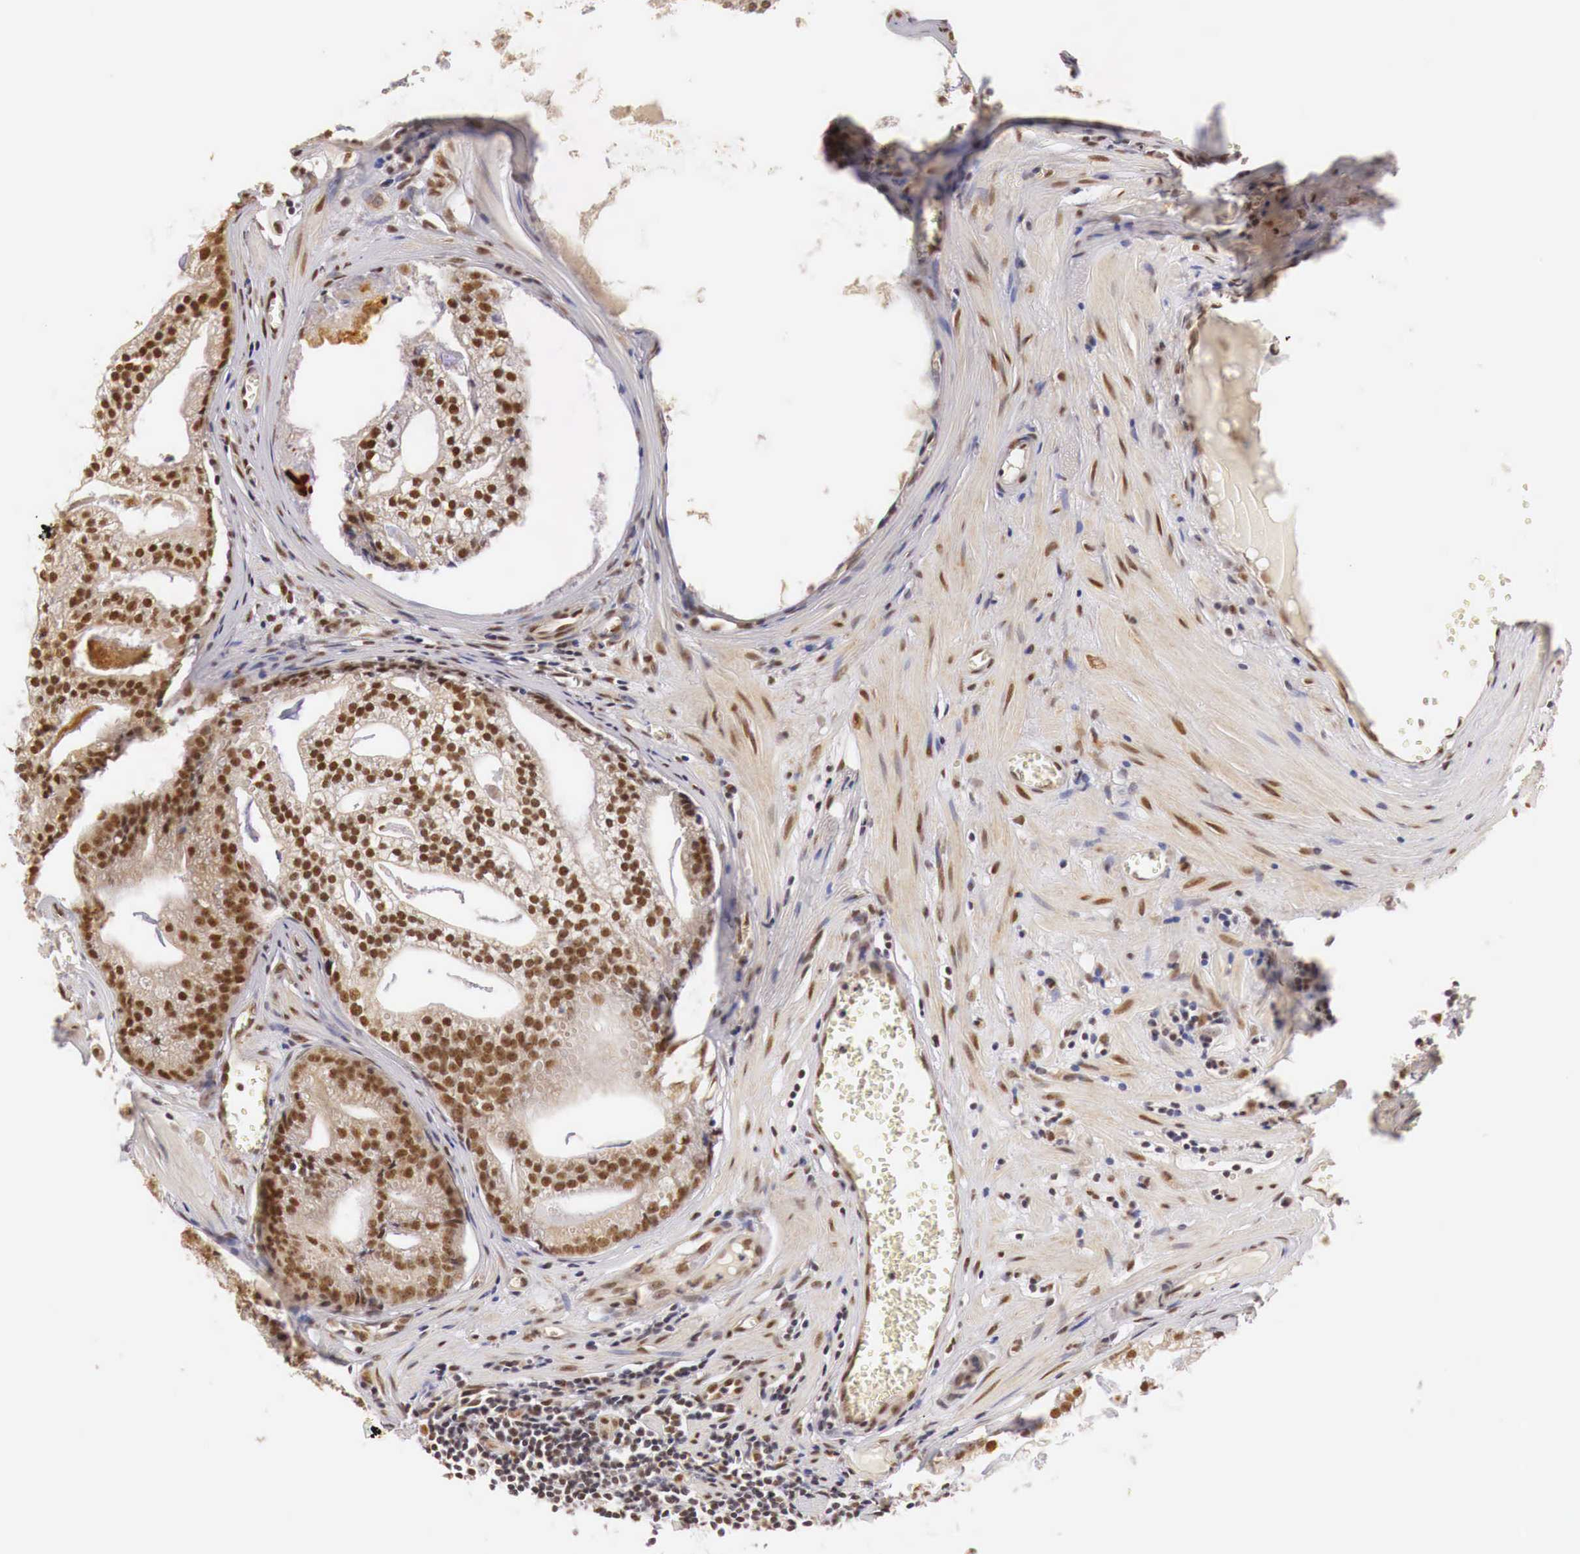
{"staining": {"intensity": "moderate", "quantity": ">75%", "location": "cytoplasmic/membranous,nuclear"}, "tissue": "prostate cancer", "cell_type": "Tumor cells", "image_type": "cancer", "snomed": [{"axis": "morphology", "description": "Adenocarcinoma, High grade"}, {"axis": "topography", "description": "Prostate"}], "caption": "Human prostate cancer (adenocarcinoma (high-grade)) stained with a brown dye reveals moderate cytoplasmic/membranous and nuclear positive positivity in approximately >75% of tumor cells.", "gene": "GPKOW", "patient": {"sex": "male", "age": 56}}